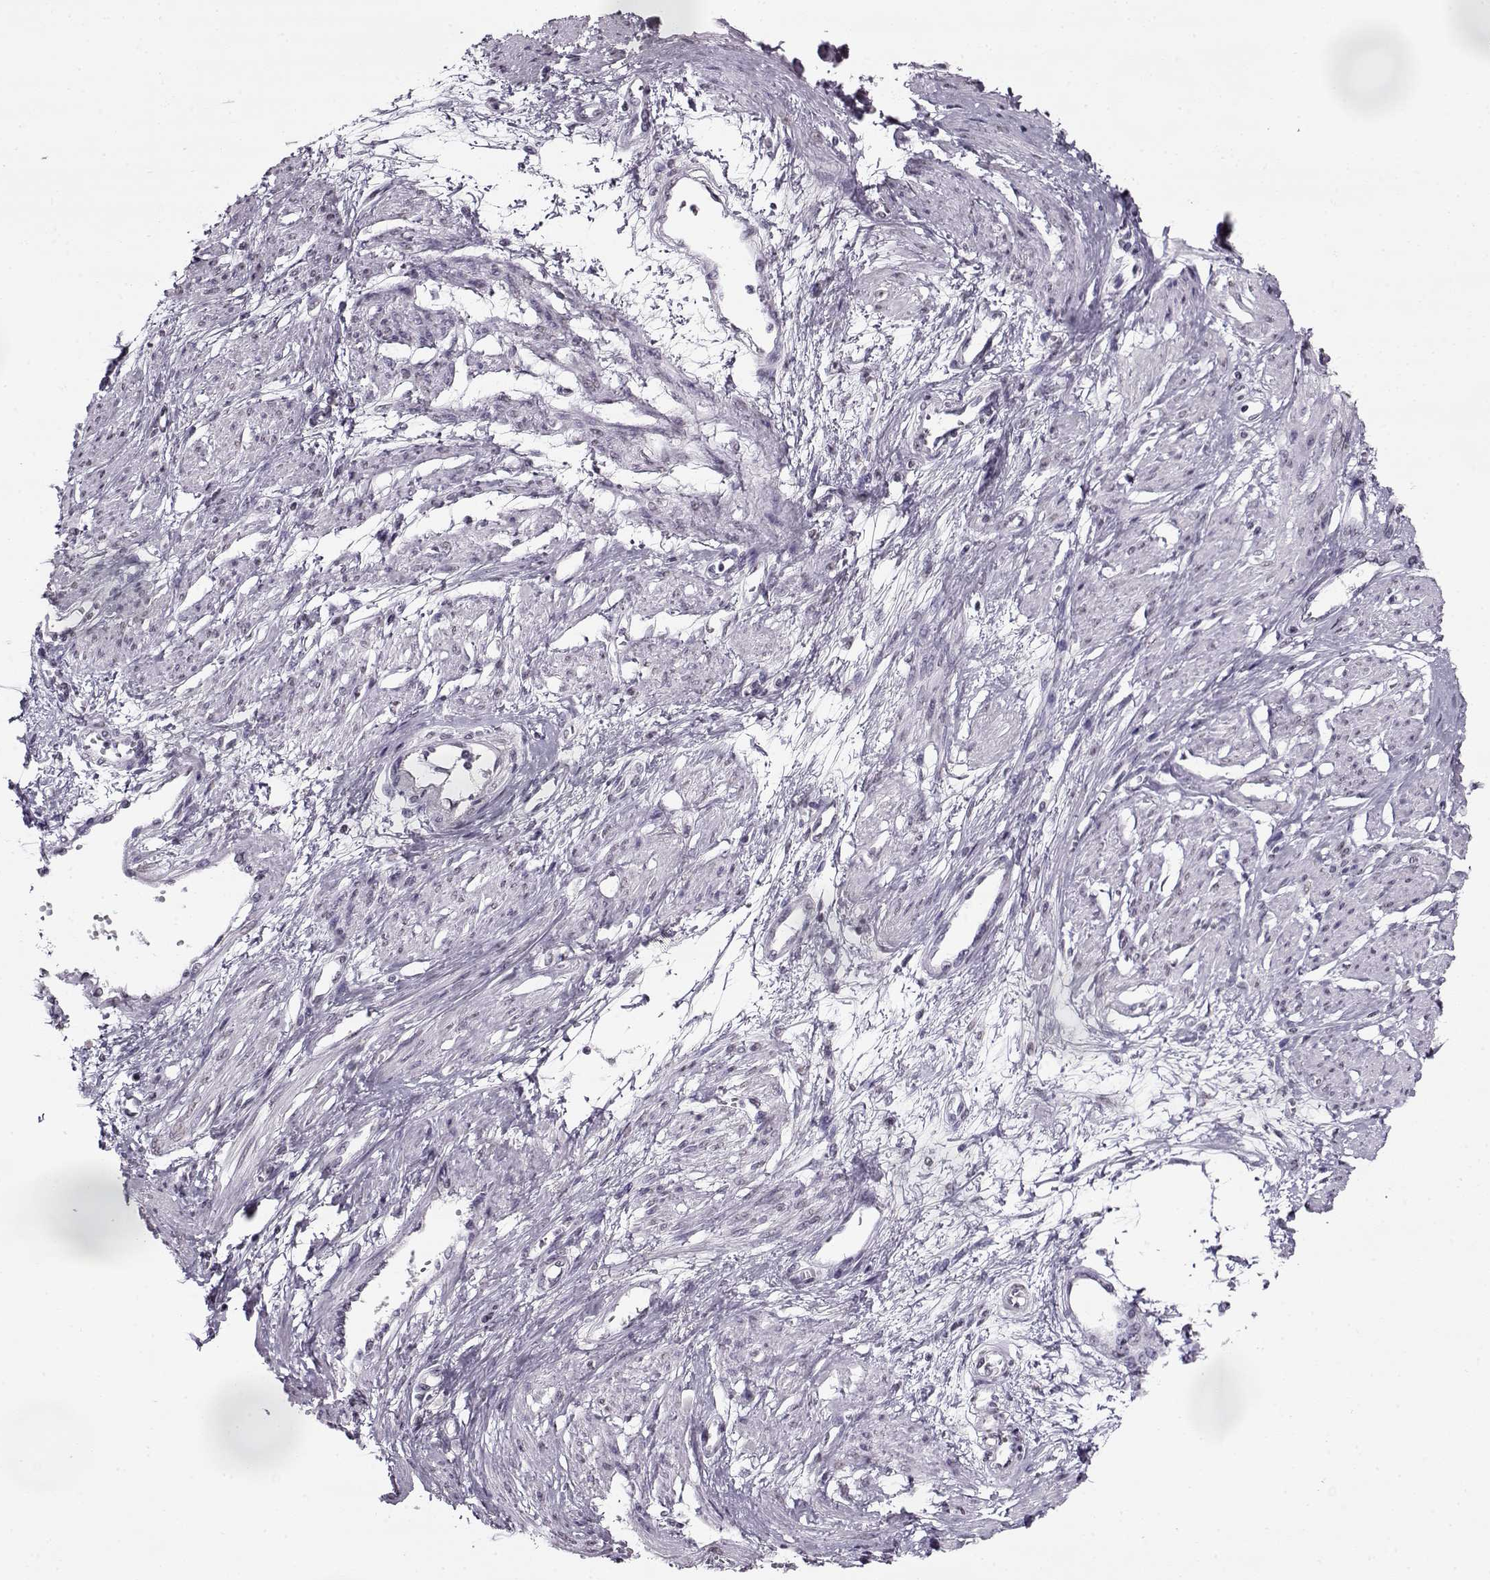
{"staining": {"intensity": "negative", "quantity": "none", "location": "none"}, "tissue": "smooth muscle", "cell_type": "Smooth muscle cells", "image_type": "normal", "snomed": [{"axis": "morphology", "description": "Normal tissue, NOS"}, {"axis": "topography", "description": "Smooth muscle"}, {"axis": "topography", "description": "Uterus"}], "caption": "Micrograph shows no significant protein staining in smooth muscle cells of unremarkable smooth muscle.", "gene": "PRMT8", "patient": {"sex": "female", "age": 39}}